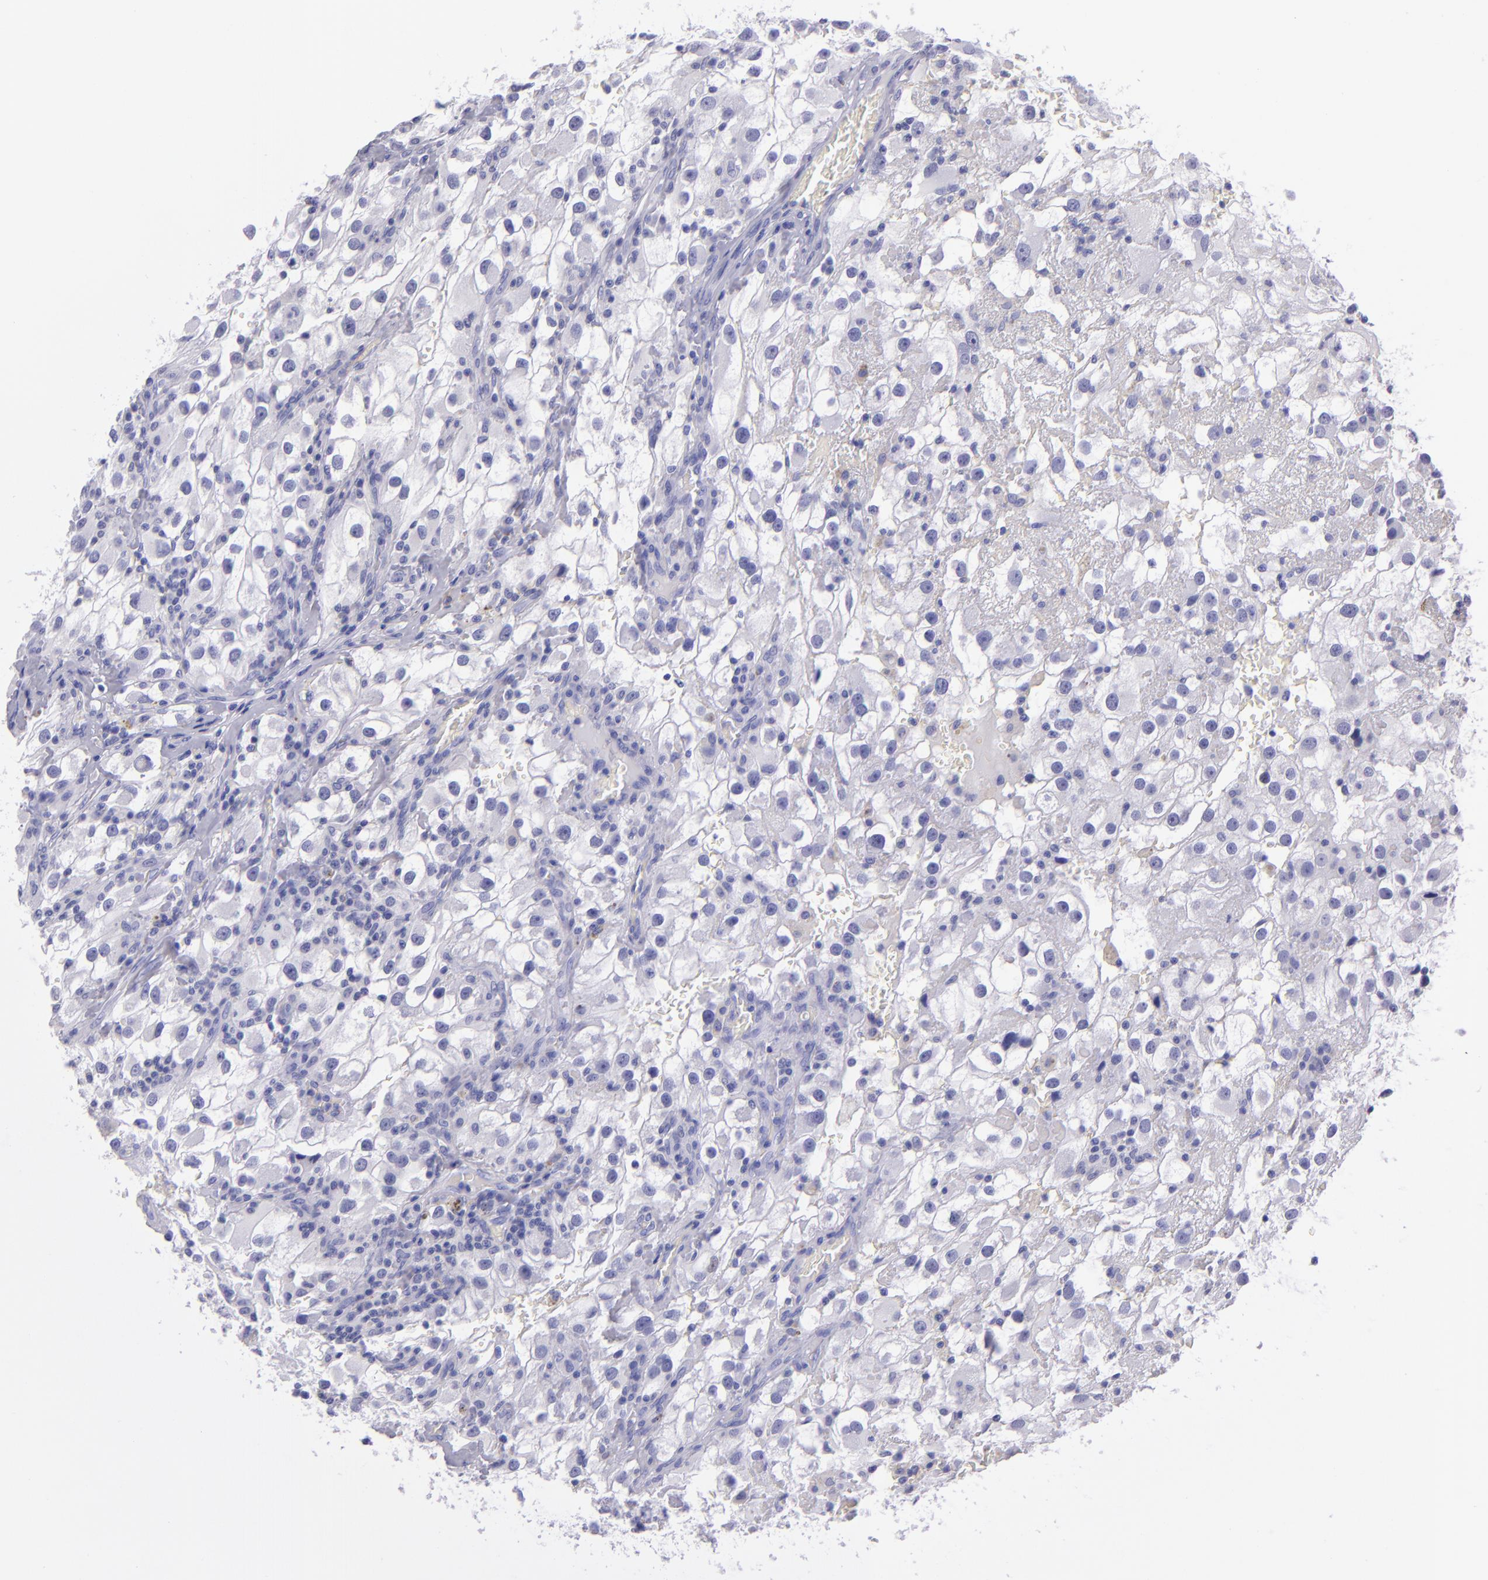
{"staining": {"intensity": "negative", "quantity": "none", "location": "none"}, "tissue": "renal cancer", "cell_type": "Tumor cells", "image_type": "cancer", "snomed": [{"axis": "morphology", "description": "Adenocarcinoma, NOS"}, {"axis": "topography", "description": "Kidney"}], "caption": "Immunohistochemical staining of human renal adenocarcinoma shows no significant expression in tumor cells.", "gene": "TNNT3", "patient": {"sex": "female", "age": 52}}